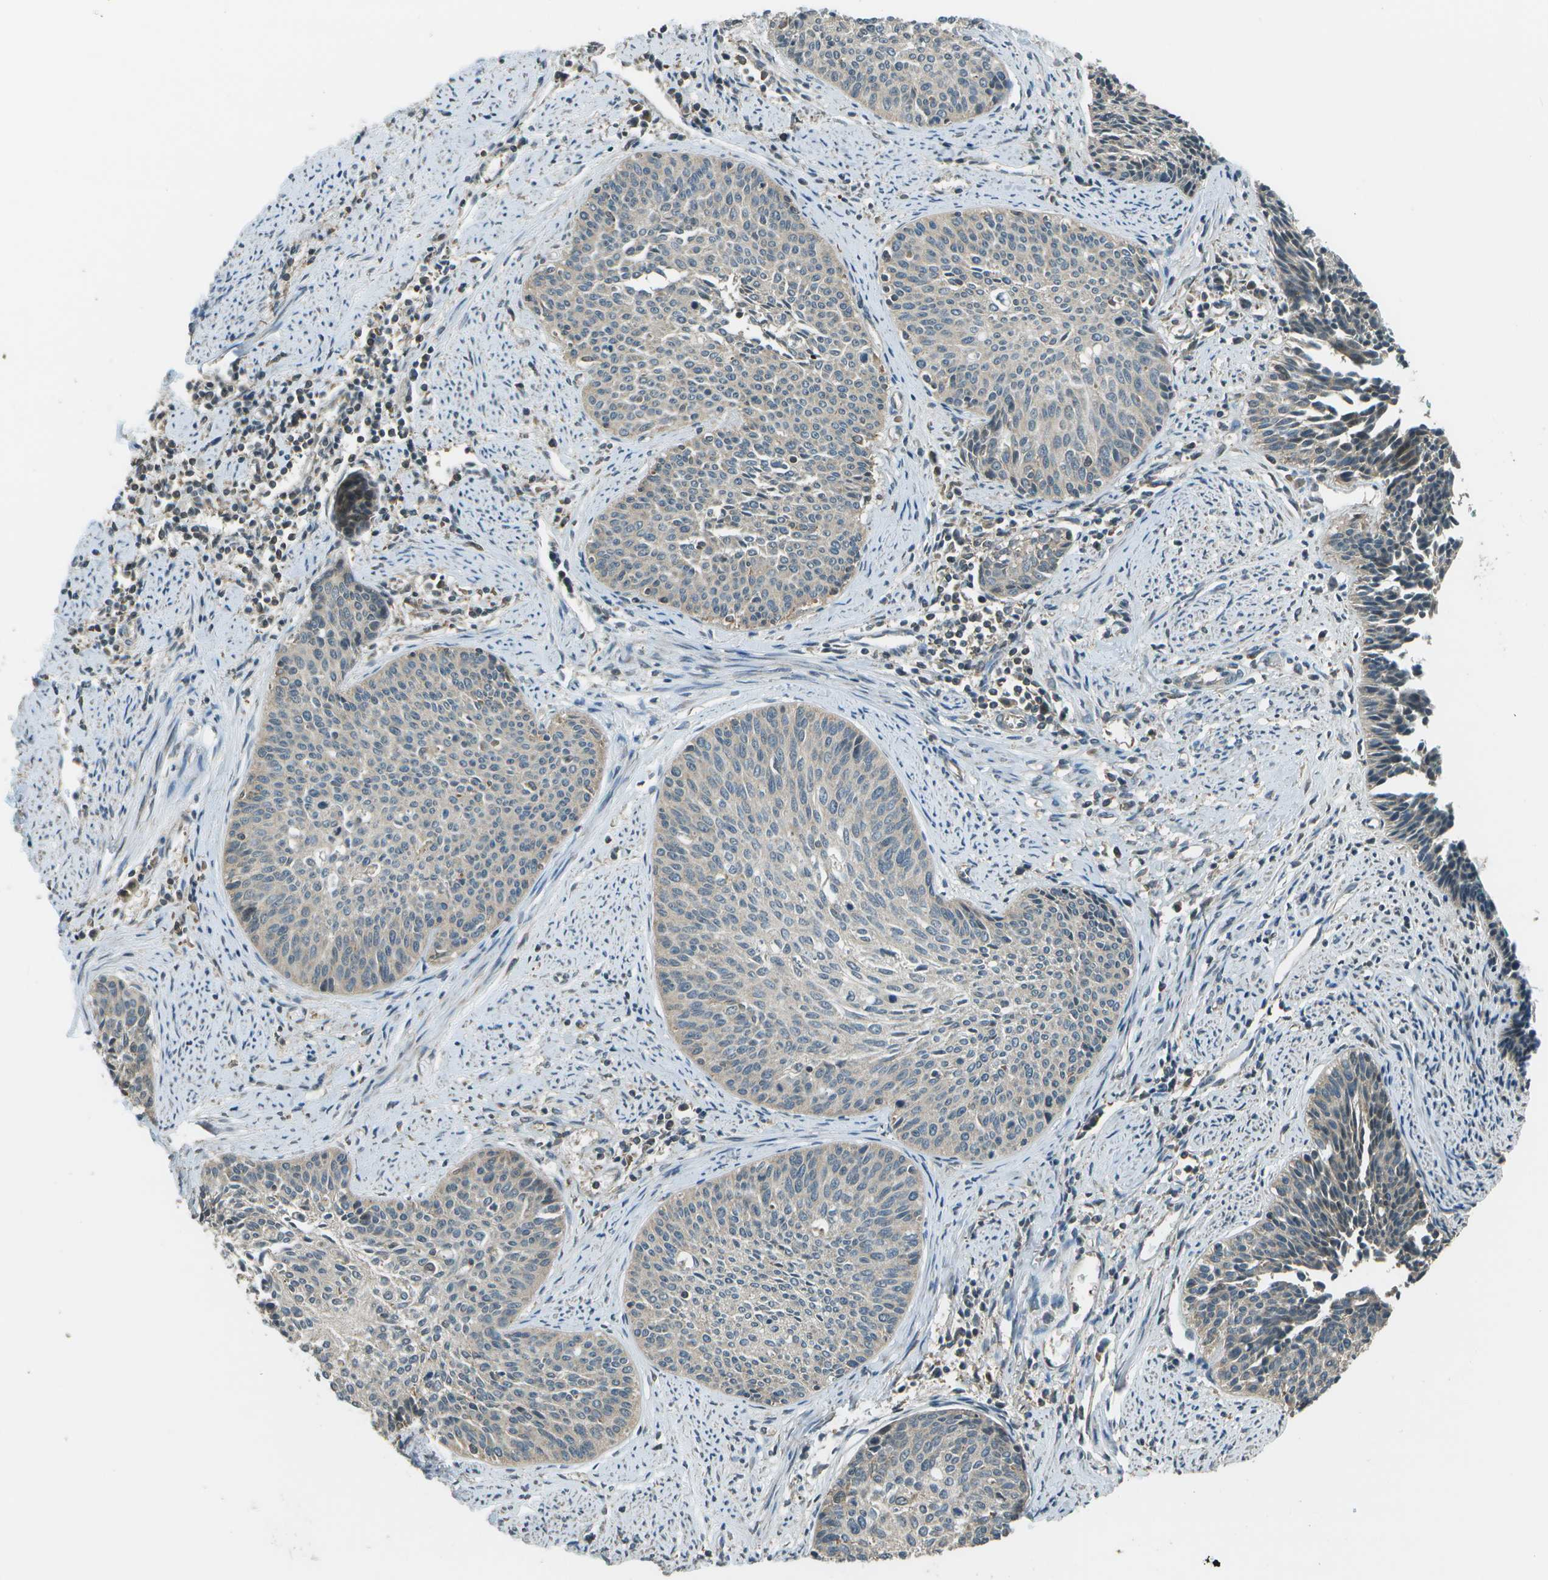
{"staining": {"intensity": "negative", "quantity": "none", "location": "none"}, "tissue": "cervical cancer", "cell_type": "Tumor cells", "image_type": "cancer", "snomed": [{"axis": "morphology", "description": "Squamous cell carcinoma, NOS"}, {"axis": "topography", "description": "Cervix"}], "caption": "An immunohistochemistry photomicrograph of squamous cell carcinoma (cervical) is shown. There is no staining in tumor cells of squamous cell carcinoma (cervical).", "gene": "PLPBP", "patient": {"sex": "female", "age": 55}}